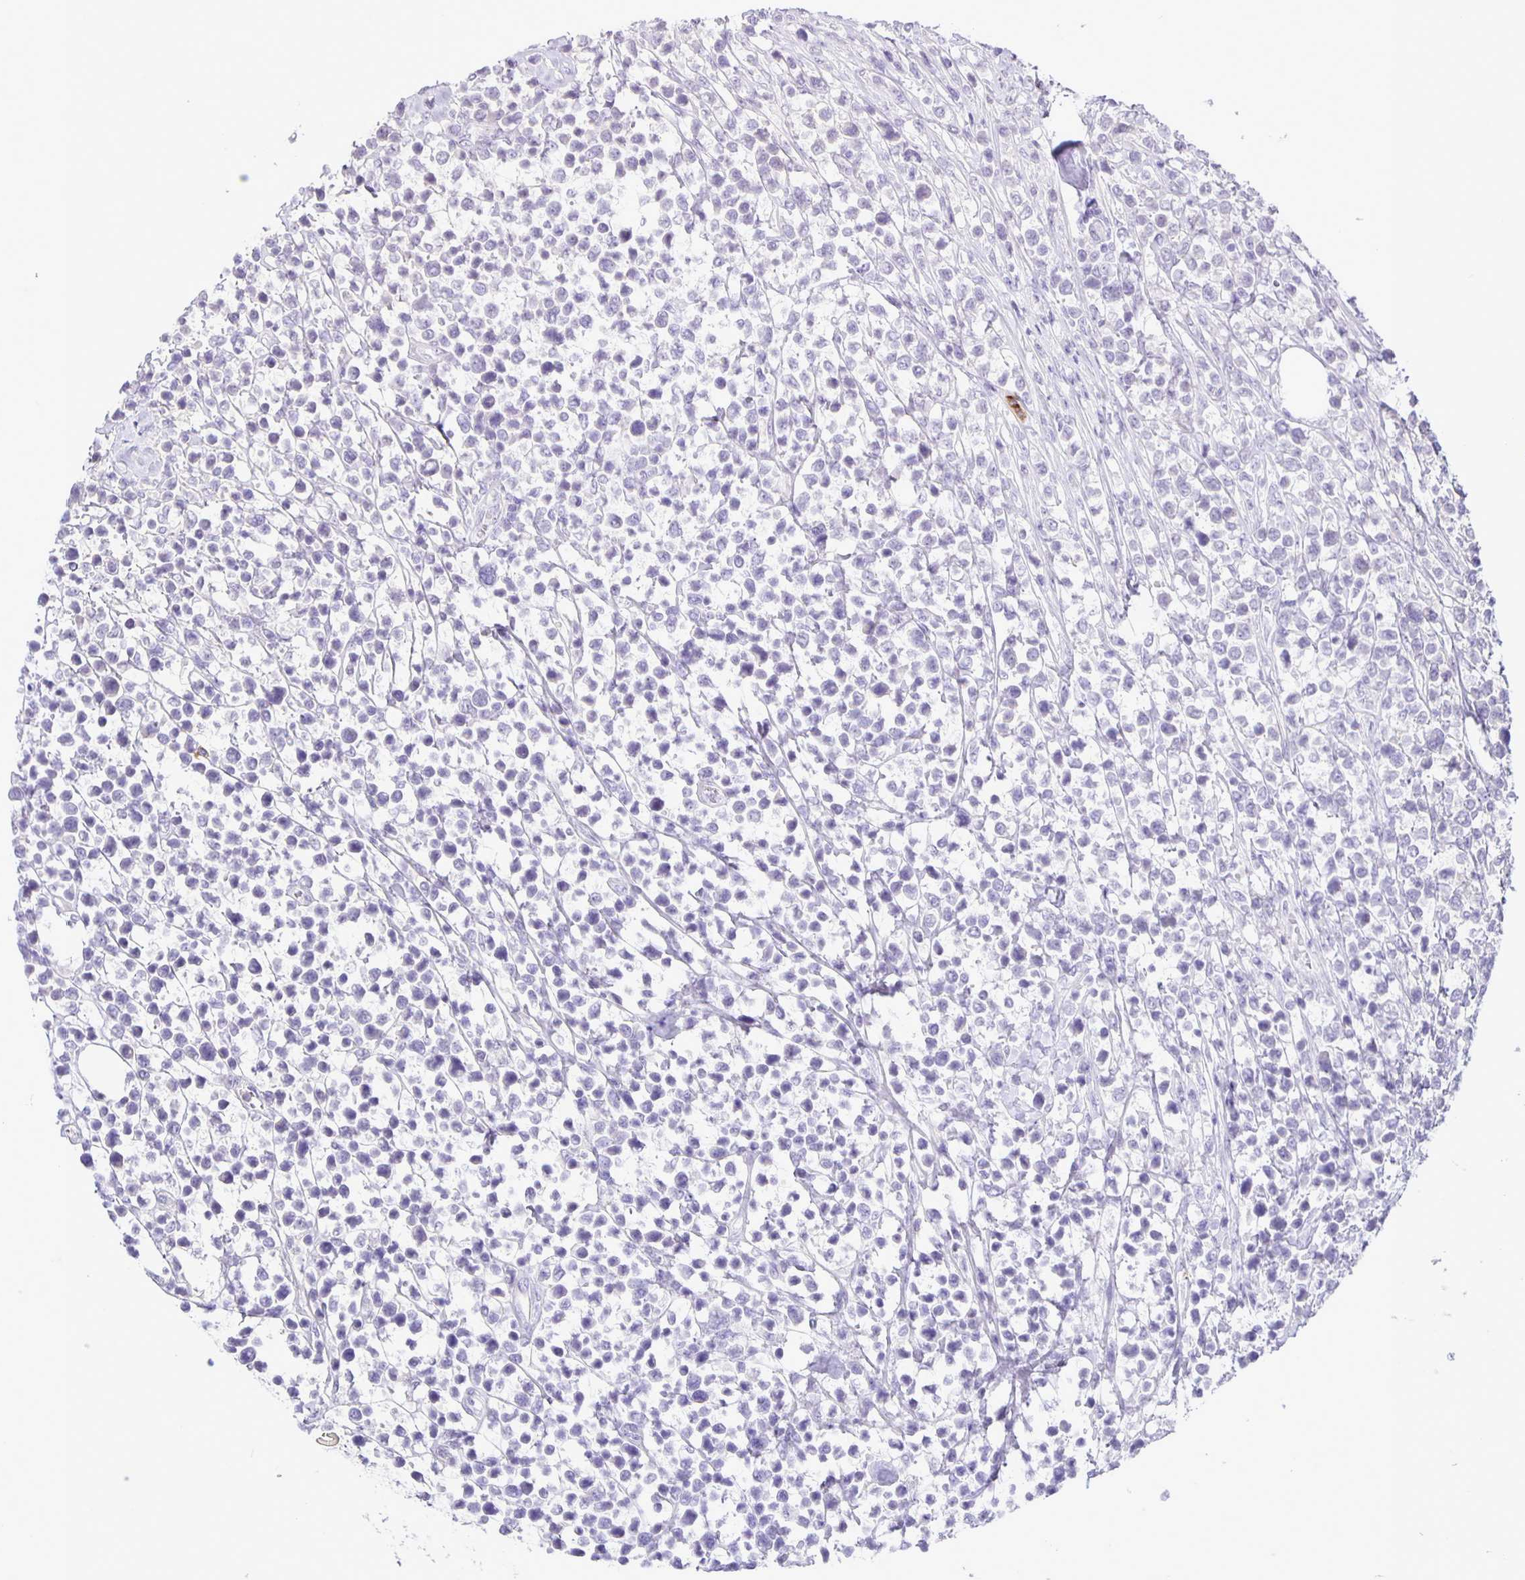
{"staining": {"intensity": "negative", "quantity": "none", "location": "none"}, "tissue": "lymphoma", "cell_type": "Tumor cells", "image_type": "cancer", "snomed": [{"axis": "morphology", "description": "Malignant lymphoma, non-Hodgkin's type, High grade"}, {"axis": "topography", "description": "Soft tissue"}], "caption": "Tumor cells are negative for brown protein staining in high-grade malignant lymphoma, non-Hodgkin's type.", "gene": "ADCK1", "patient": {"sex": "female", "age": 56}}